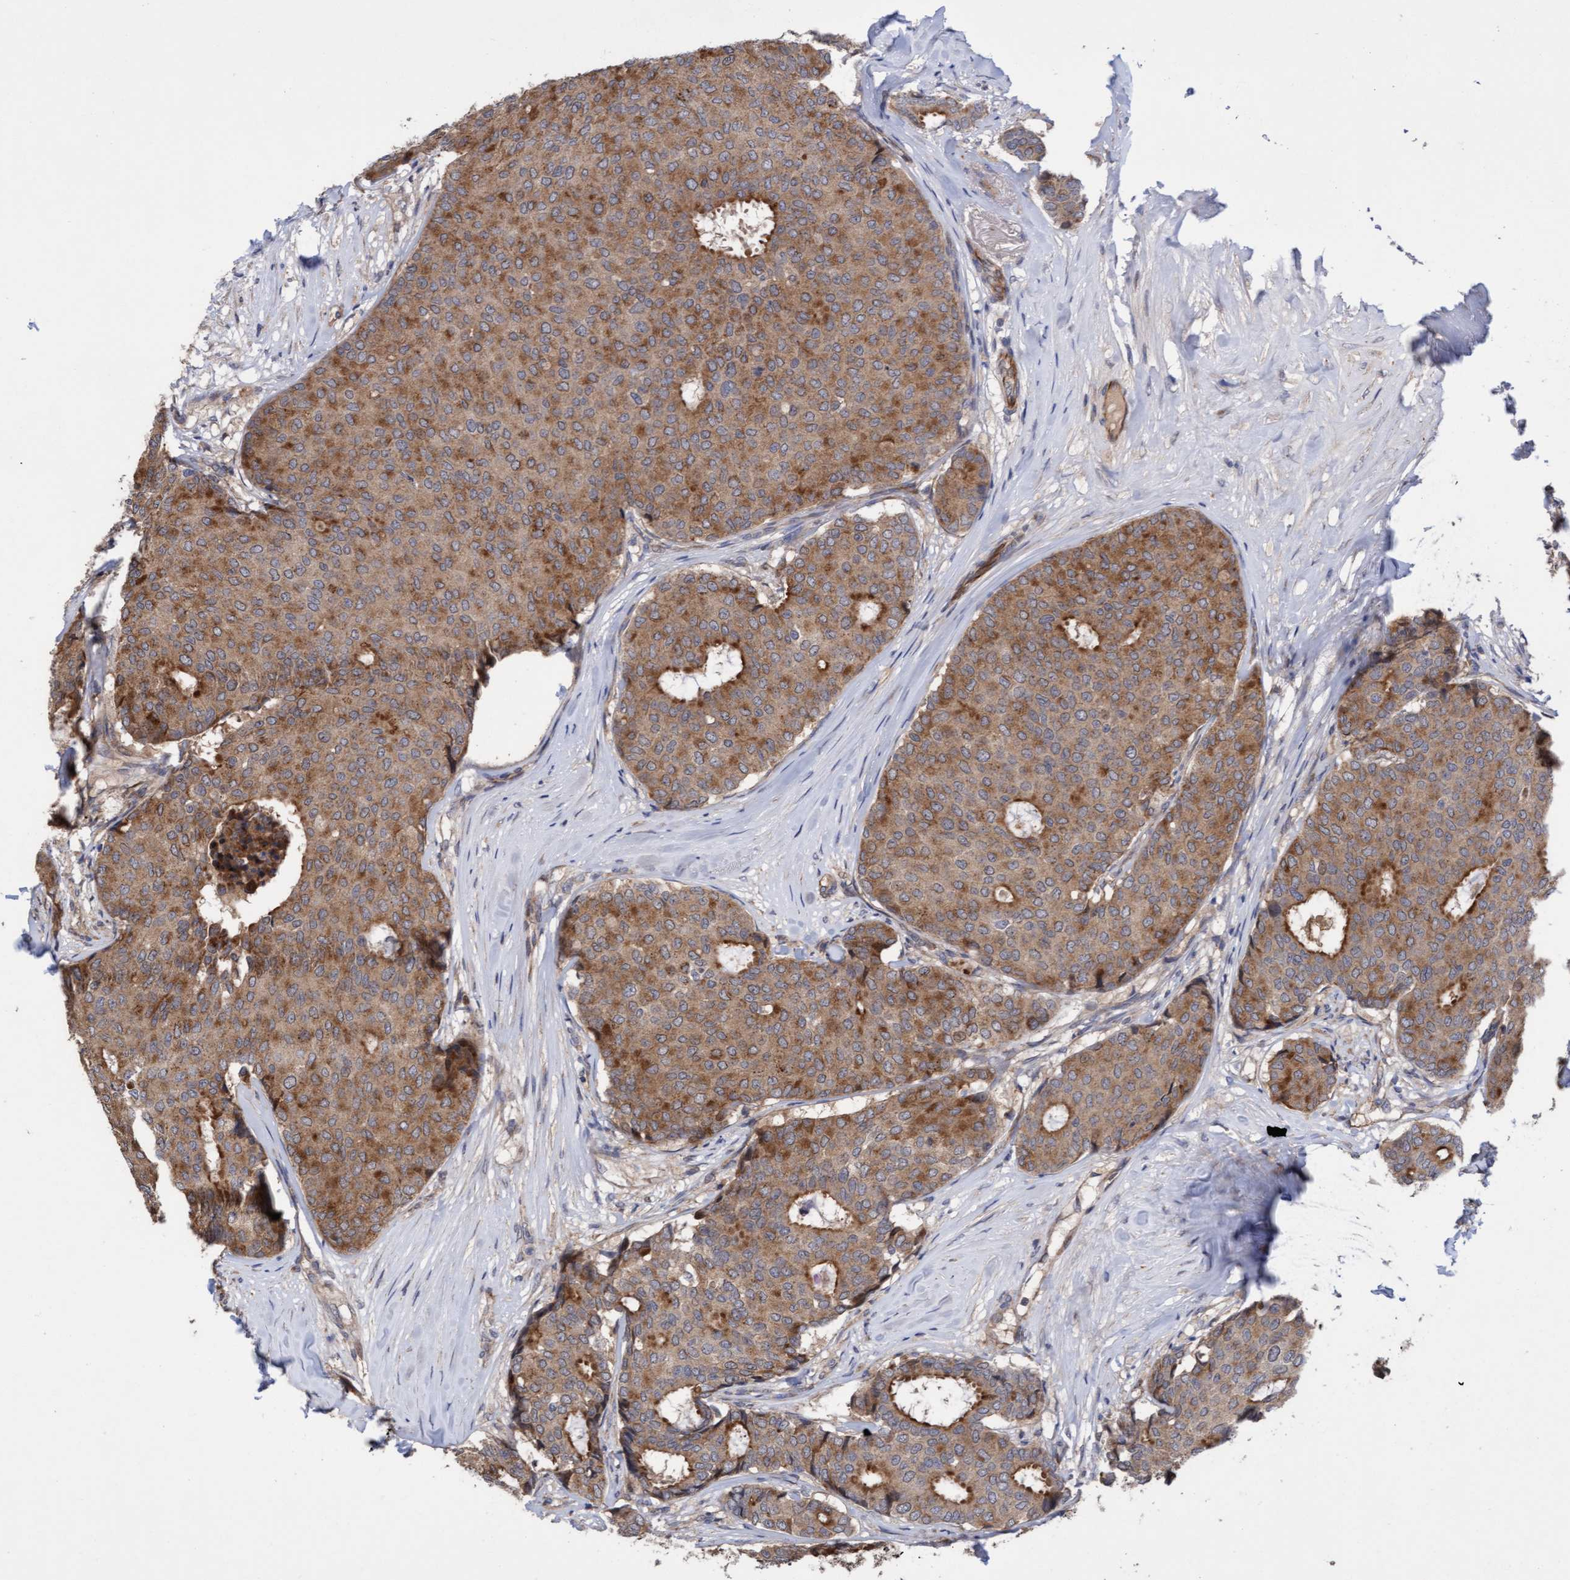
{"staining": {"intensity": "moderate", "quantity": ">75%", "location": "cytoplasmic/membranous"}, "tissue": "breast cancer", "cell_type": "Tumor cells", "image_type": "cancer", "snomed": [{"axis": "morphology", "description": "Duct carcinoma"}, {"axis": "topography", "description": "Breast"}], "caption": "Protein staining displays moderate cytoplasmic/membranous staining in approximately >75% of tumor cells in breast infiltrating ductal carcinoma.", "gene": "ITFG1", "patient": {"sex": "female", "age": 75}}